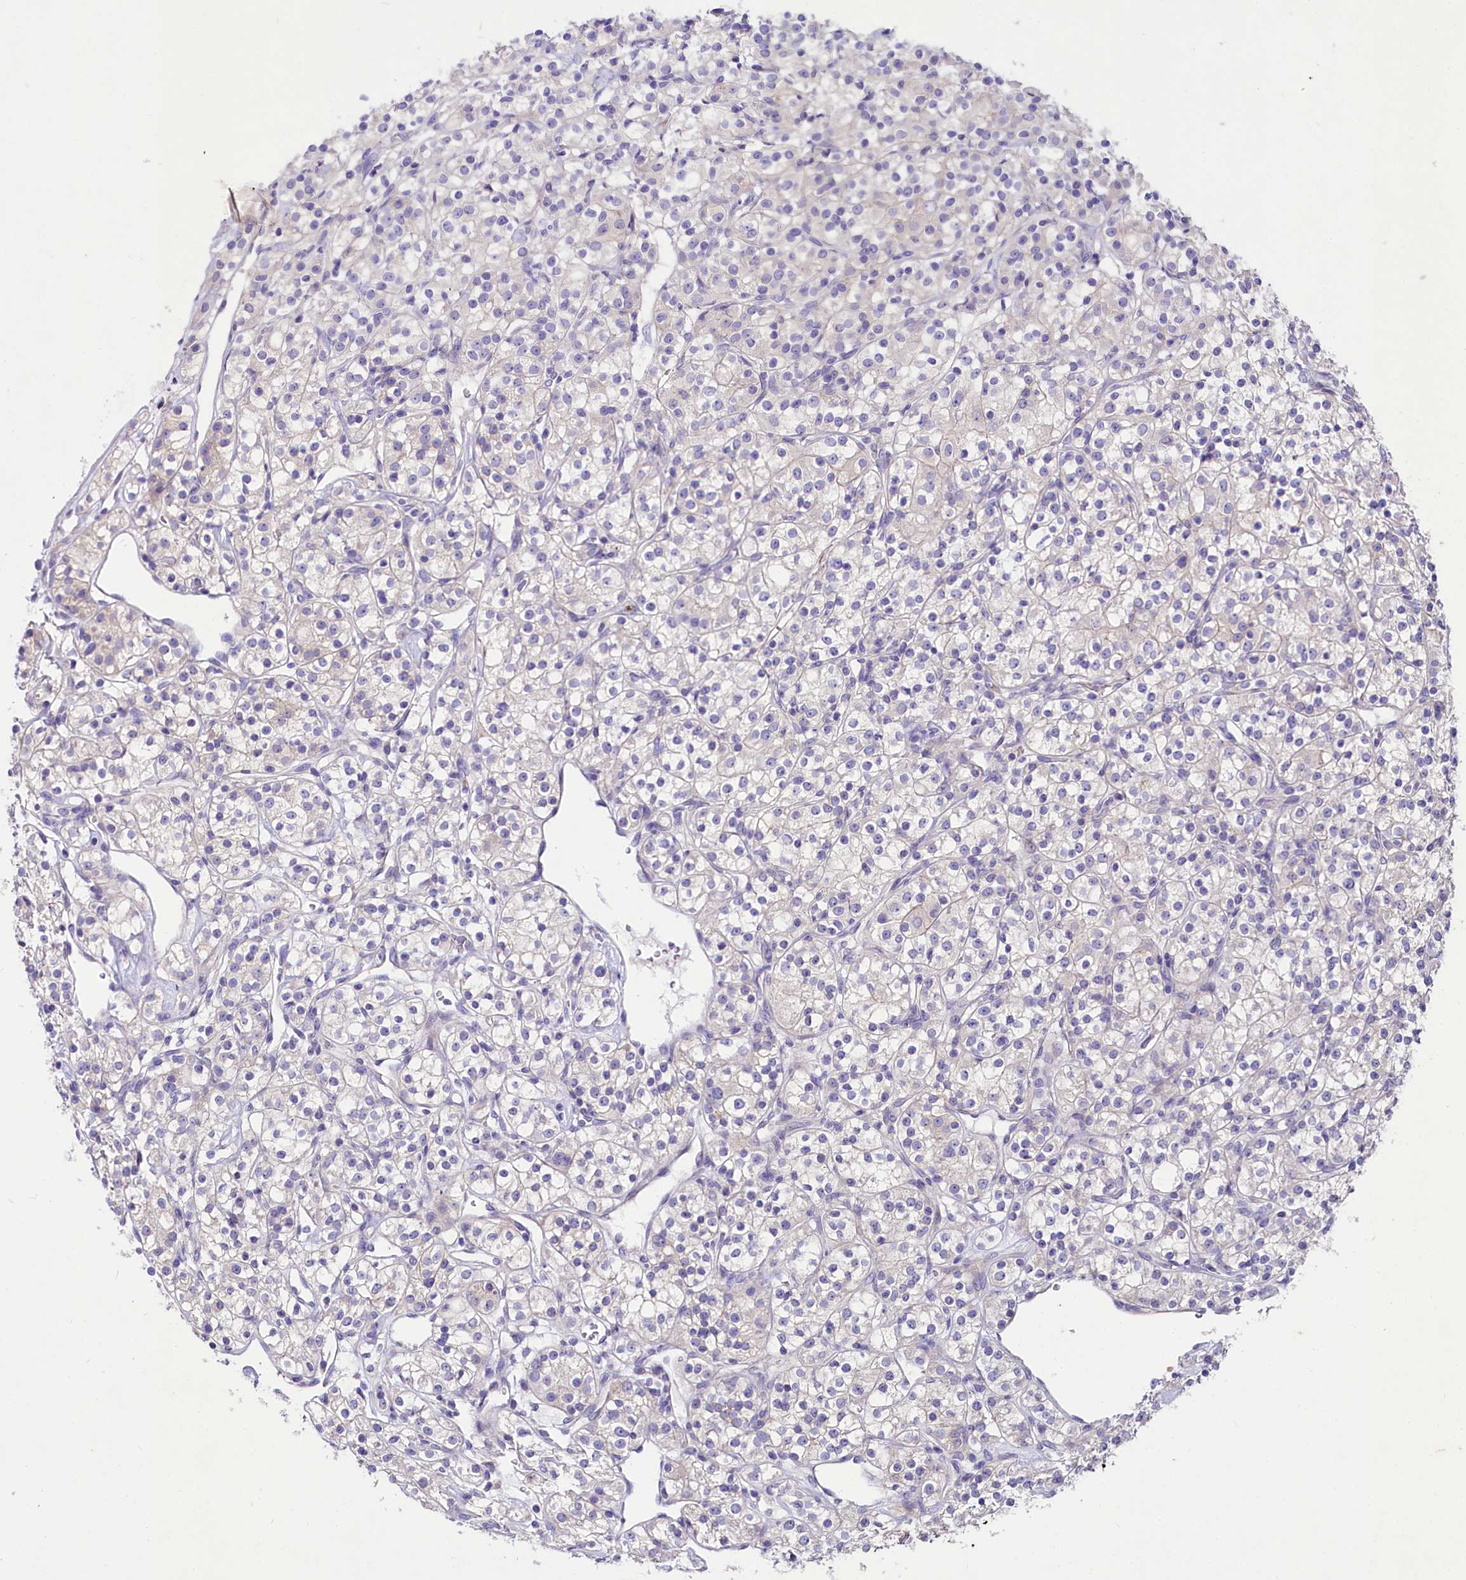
{"staining": {"intensity": "negative", "quantity": "none", "location": "none"}, "tissue": "renal cancer", "cell_type": "Tumor cells", "image_type": "cancer", "snomed": [{"axis": "morphology", "description": "Adenocarcinoma, NOS"}, {"axis": "topography", "description": "Kidney"}], "caption": "This is a micrograph of immunohistochemistry staining of adenocarcinoma (renal), which shows no expression in tumor cells.", "gene": "ABHD5", "patient": {"sex": "male", "age": 77}}